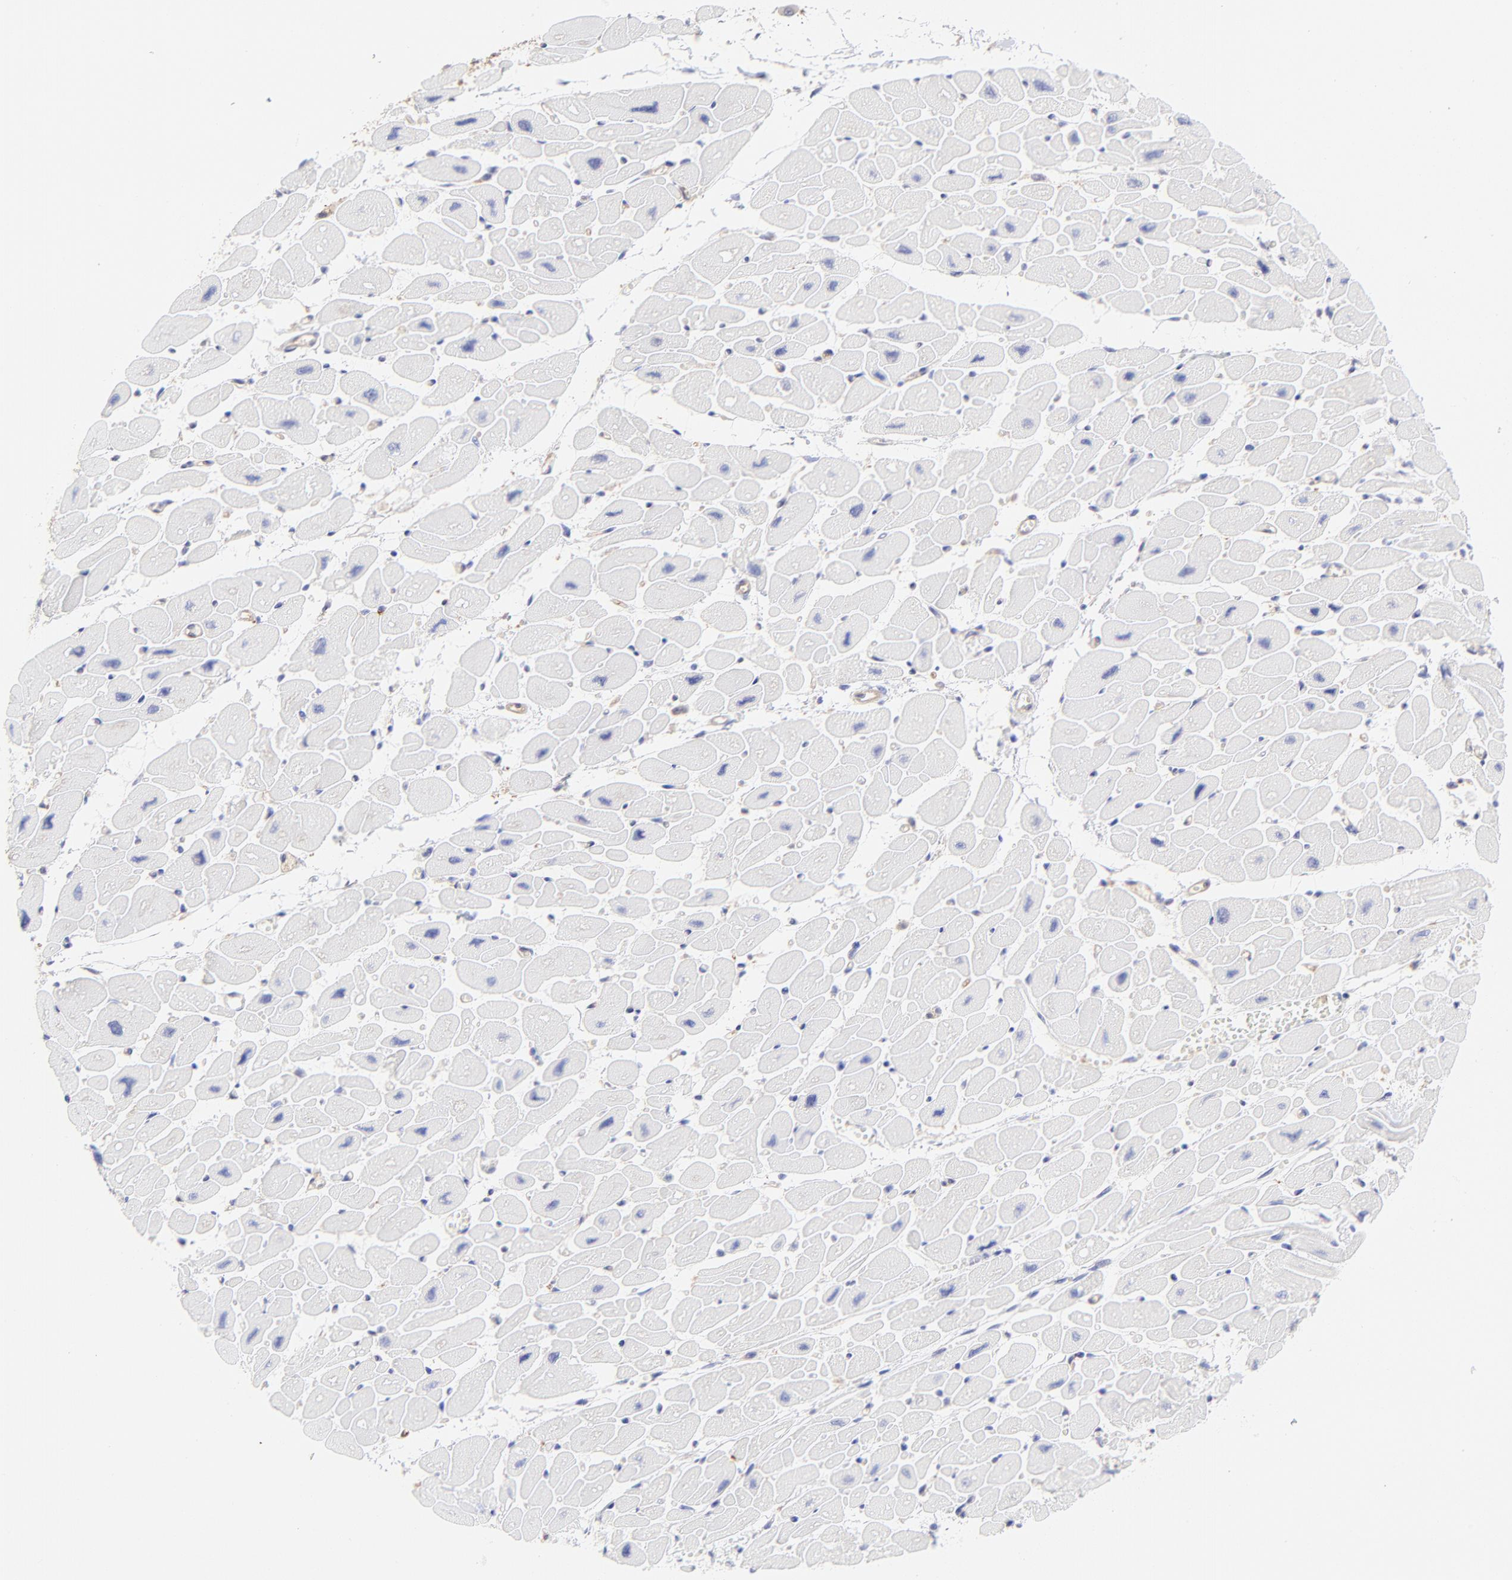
{"staining": {"intensity": "negative", "quantity": "none", "location": "none"}, "tissue": "heart muscle", "cell_type": "Cardiomyocytes", "image_type": "normal", "snomed": [{"axis": "morphology", "description": "Normal tissue, NOS"}, {"axis": "topography", "description": "Heart"}], "caption": "Immunohistochemistry (IHC) of benign human heart muscle demonstrates no staining in cardiomyocytes. The staining is performed using DAB brown chromogen with nuclei counter-stained in using hematoxylin.", "gene": "HYAL1", "patient": {"sex": "female", "age": 54}}